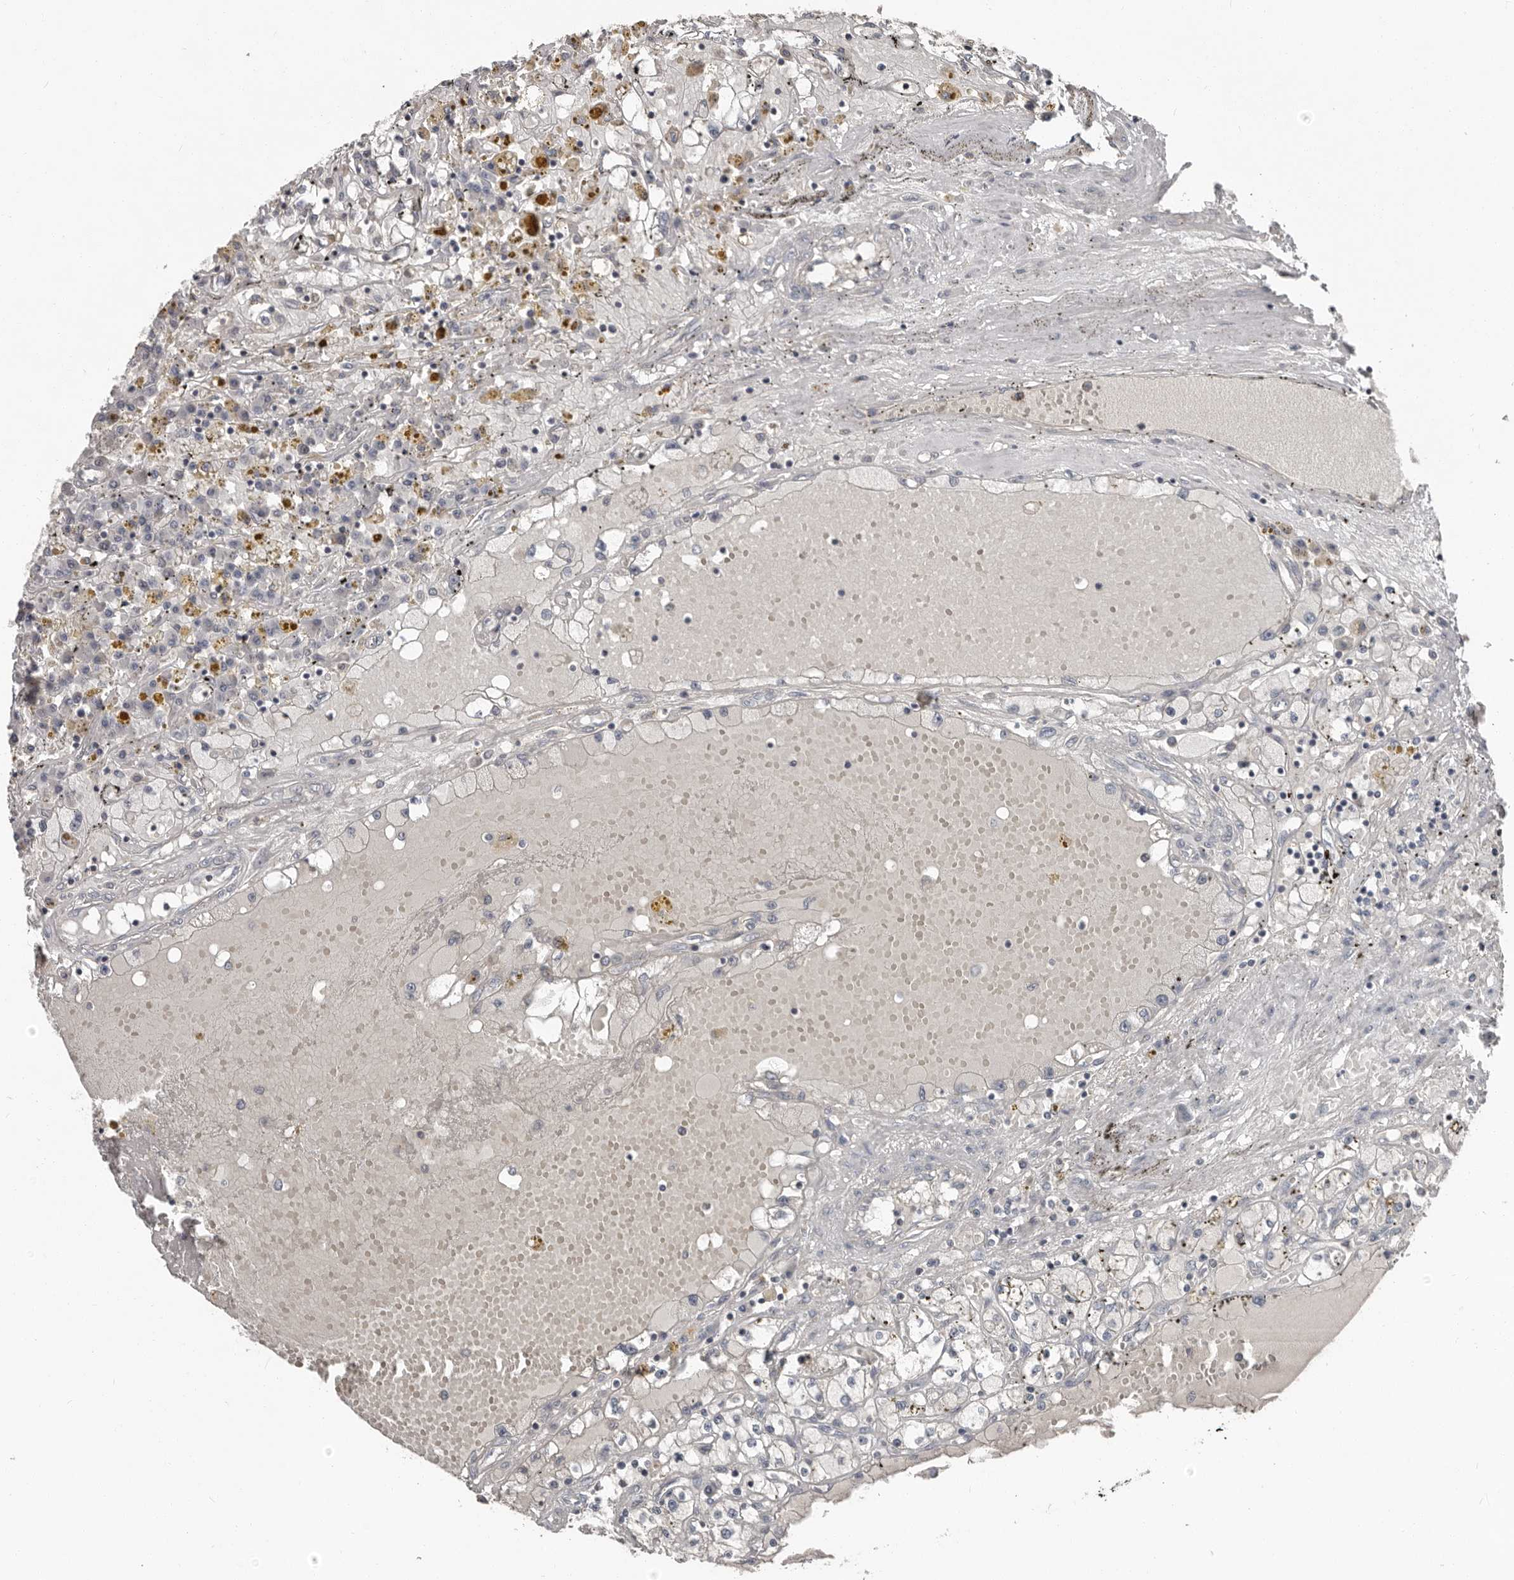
{"staining": {"intensity": "negative", "quantity": "none", "location": "none"}, "tissue": "renal cancer", "cell_type": "Tumor cells", "image_type": "cancer", "snomed": [{"axis": "morphology", "description": "Adenocarcinoma, NOS"}, {"axis": "topography", "description": "Kidney"}], "caption": "The IHC image has no significant expression in tumor cells of adenocarcinoma (renal) tissue.", "gene": "CA6", "patient": {"sex": "male", "age": 56}}